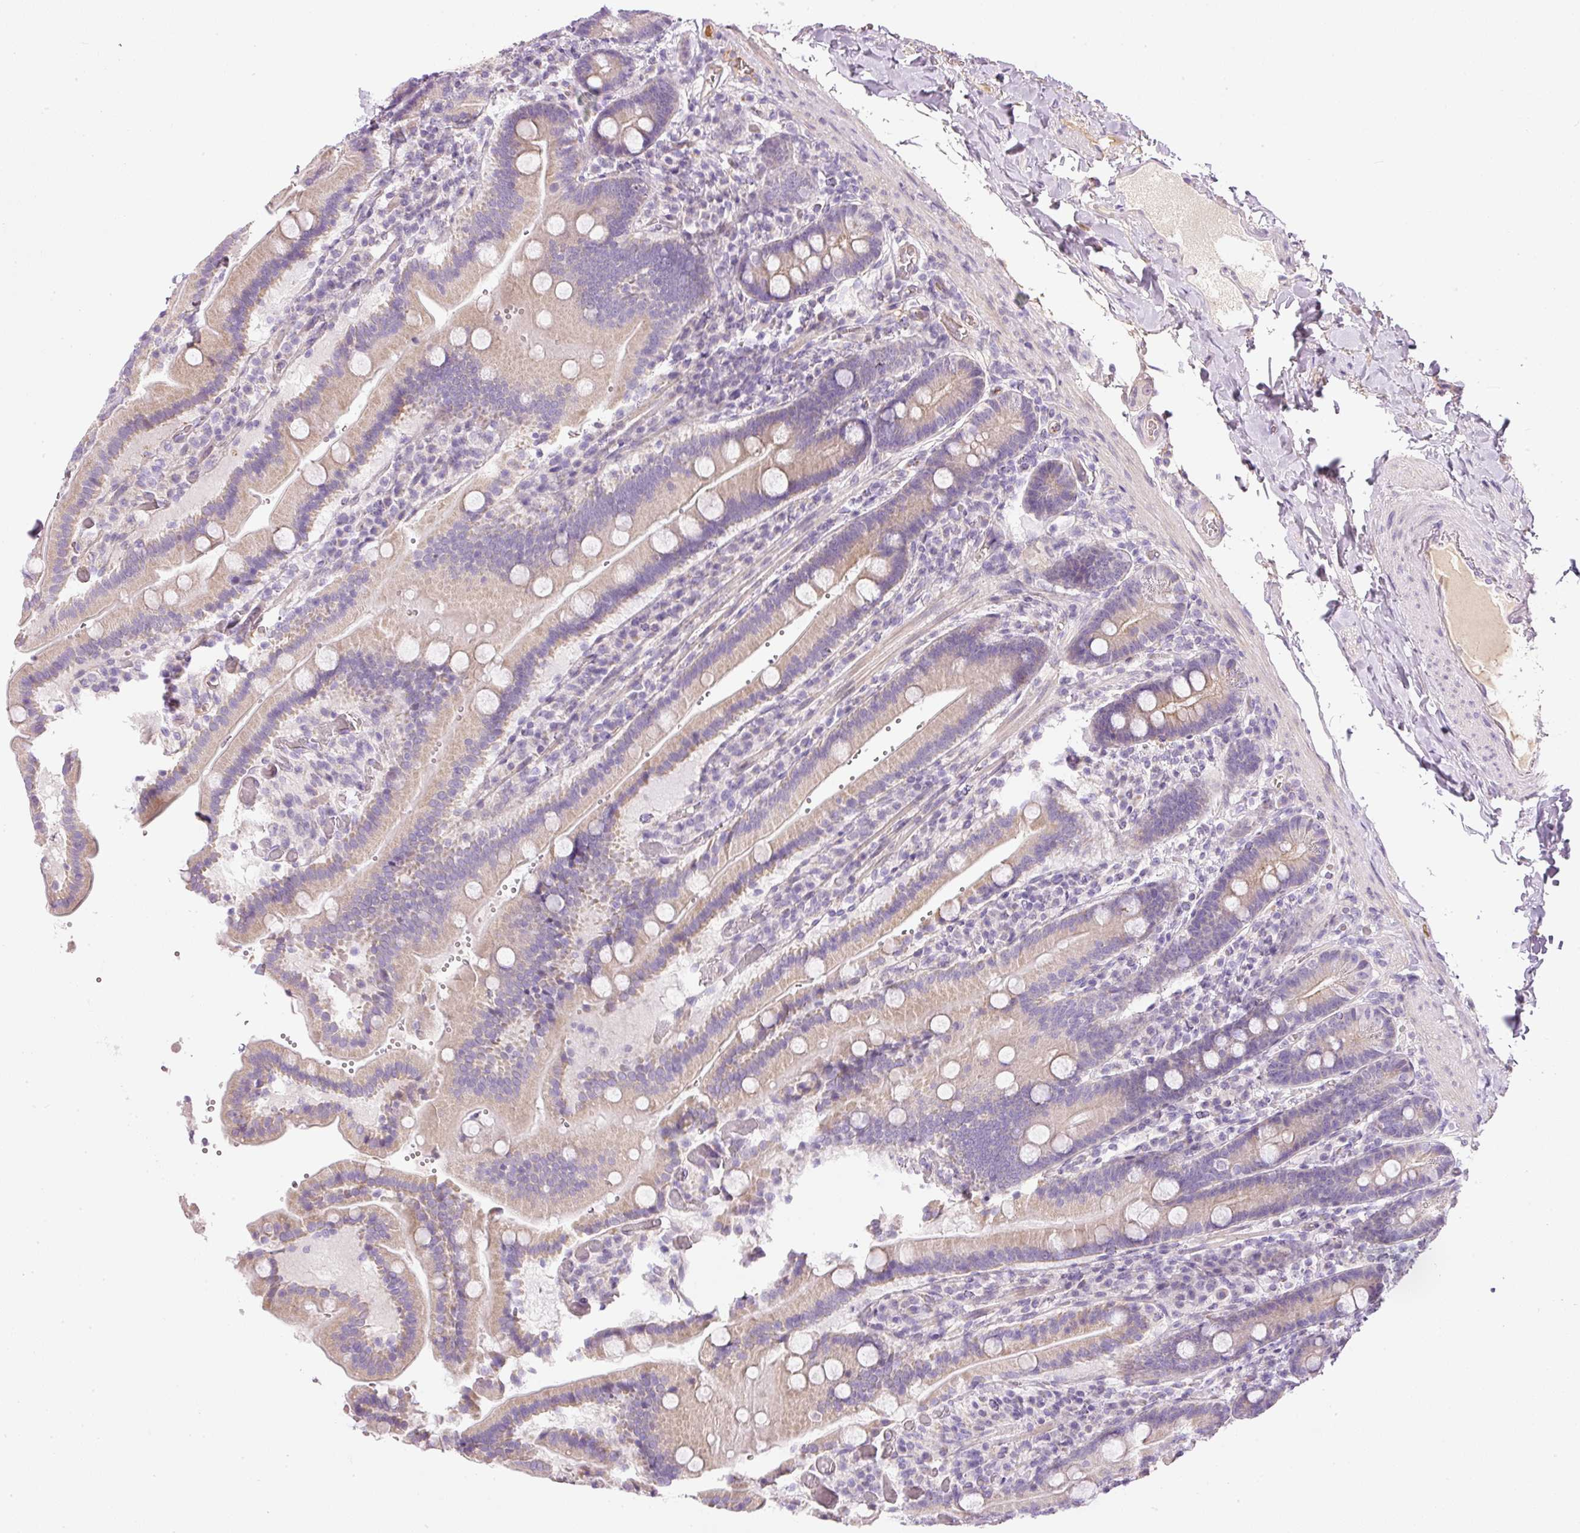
{"staining": {"intensity": "weak", "quantity": ">75%", "location": "cytoplasmic/membranous"}, "tissue": "duodenum", "cell_type": "Glandular cells", "image_type": "normal", "snomed": [{"axis": "morphology", "description": "Normal tissue, NOS"}, {"axis": "topography", "description": "Duodenum"}], "caption": "Glandular cells reveal low levels of weak cytoplasmic/membranous staining in approximately >75% of cells in benign duodenum. (DAB IHC with brightfield microscopy, high magnification).", "gene": "KPNA5", "patient": {"sex": "female", "age": 62}}